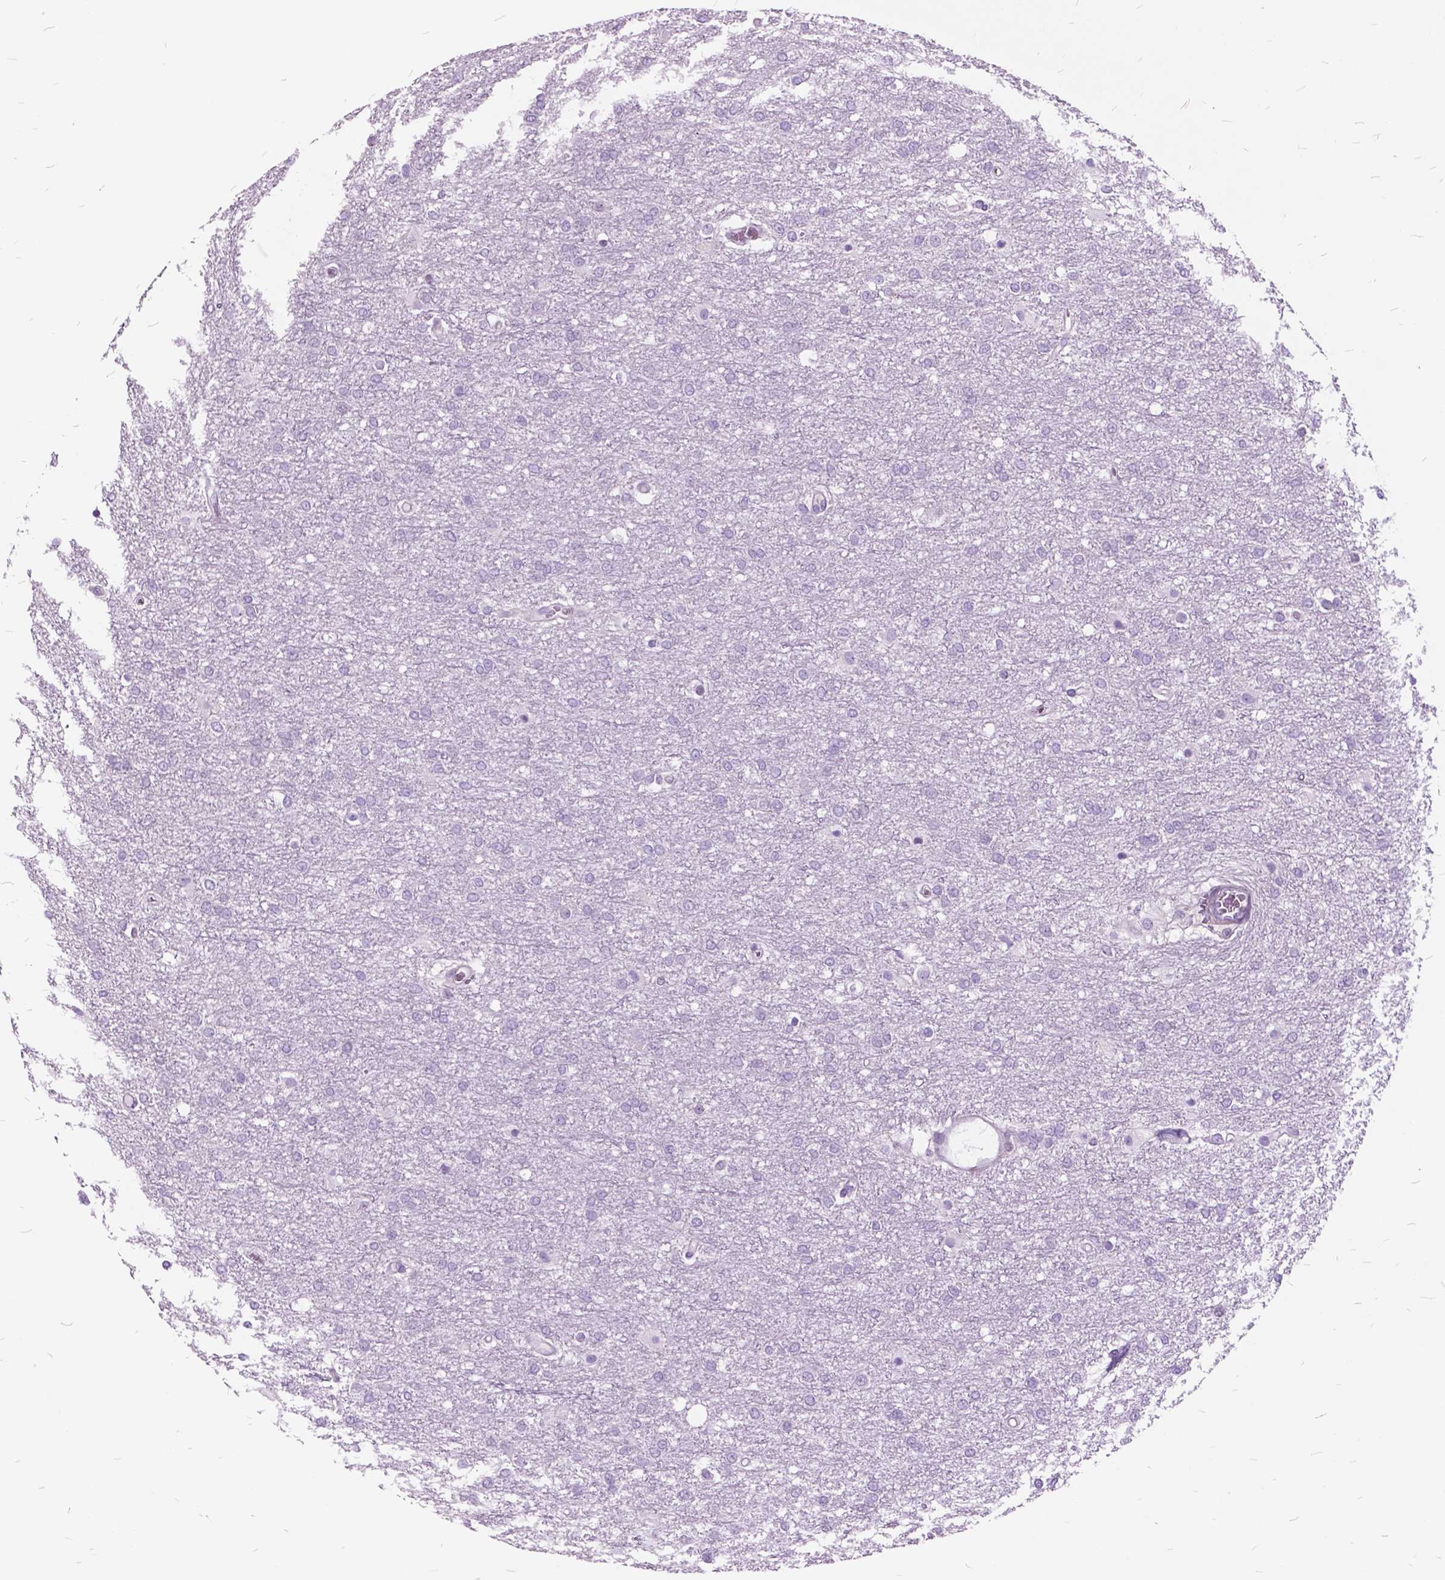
{"staining": {"intensity": "negative", "quantity": "none", "location": "none"}, "tissue": "glioma", "cell_type": "Tumor cells", "image_type": "cancer", "snomed": [{"axis": "morphology", "description": "Glioma, malignant, High grade"}, {"axis": "topography", "description": "Brain"}], "caption": "Immunohistochemical staining of human malignant glioma (high-grade) shows no significant expression in tumor cells.", "gene": "SP140", "patient": {"sex": "female", "age": 61}}